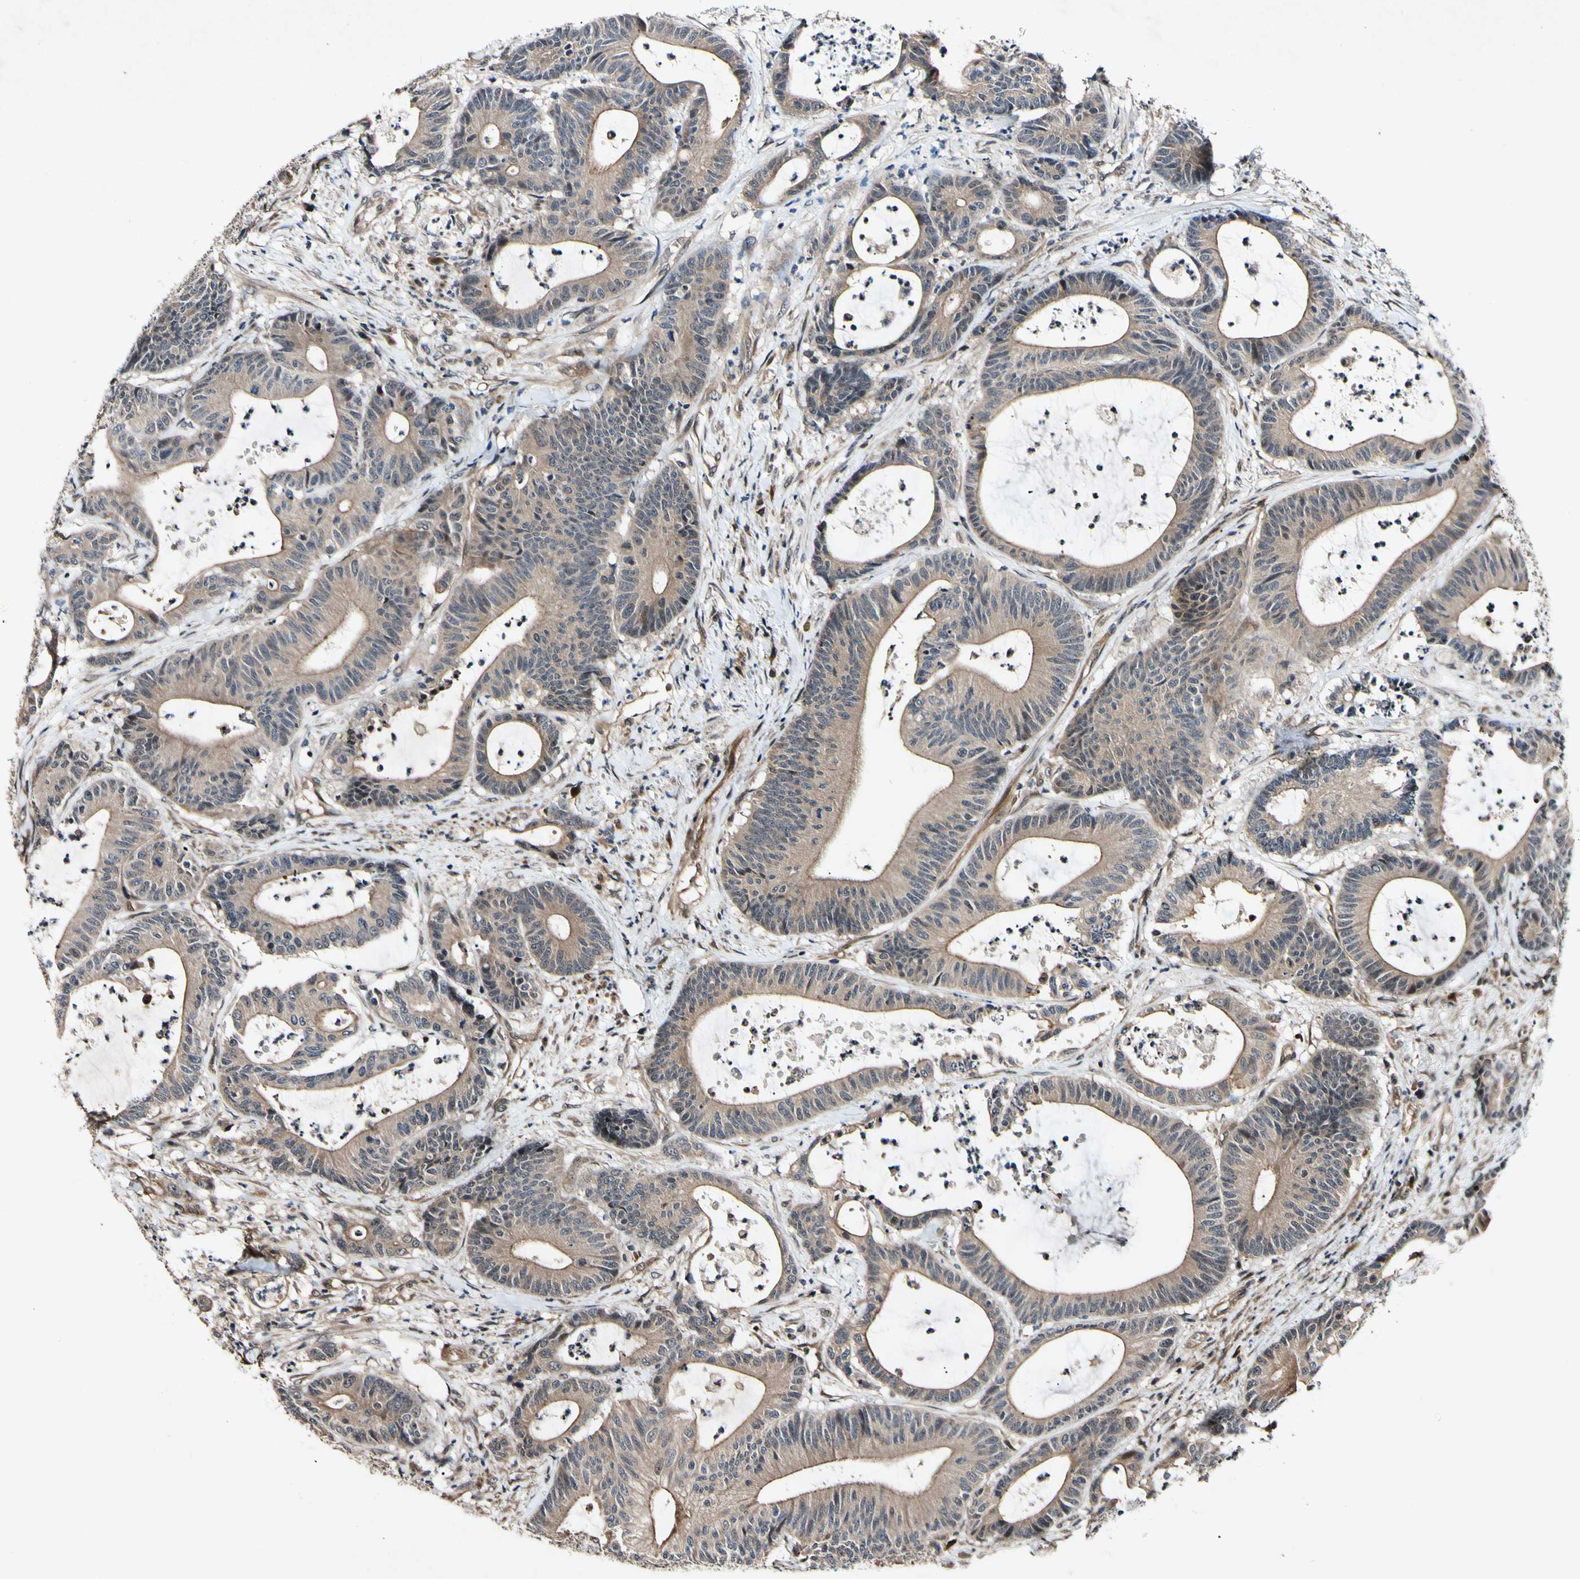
{"staining": {"intensity": "moderate", "quantity": ">75%", "location": "cytoplasmic/membranous"}, "tissue": "colorectal cancer", "cell_type": "Tumor cells", "image_type": "cancer", "snomed": [{"axis": "morphology", "description": "Adenocarcinoma, NOS"}, {"axis": "topography", "description": "Colon"}], "caption": "Tumor cells demonstrate medium levels of moderate cytoplasmic/membranous expression in about >75% of cells in human colorectal adenocarcinoma.", "gene": "CSNK1E", "patient": {"sex": "female", "age": 84}}